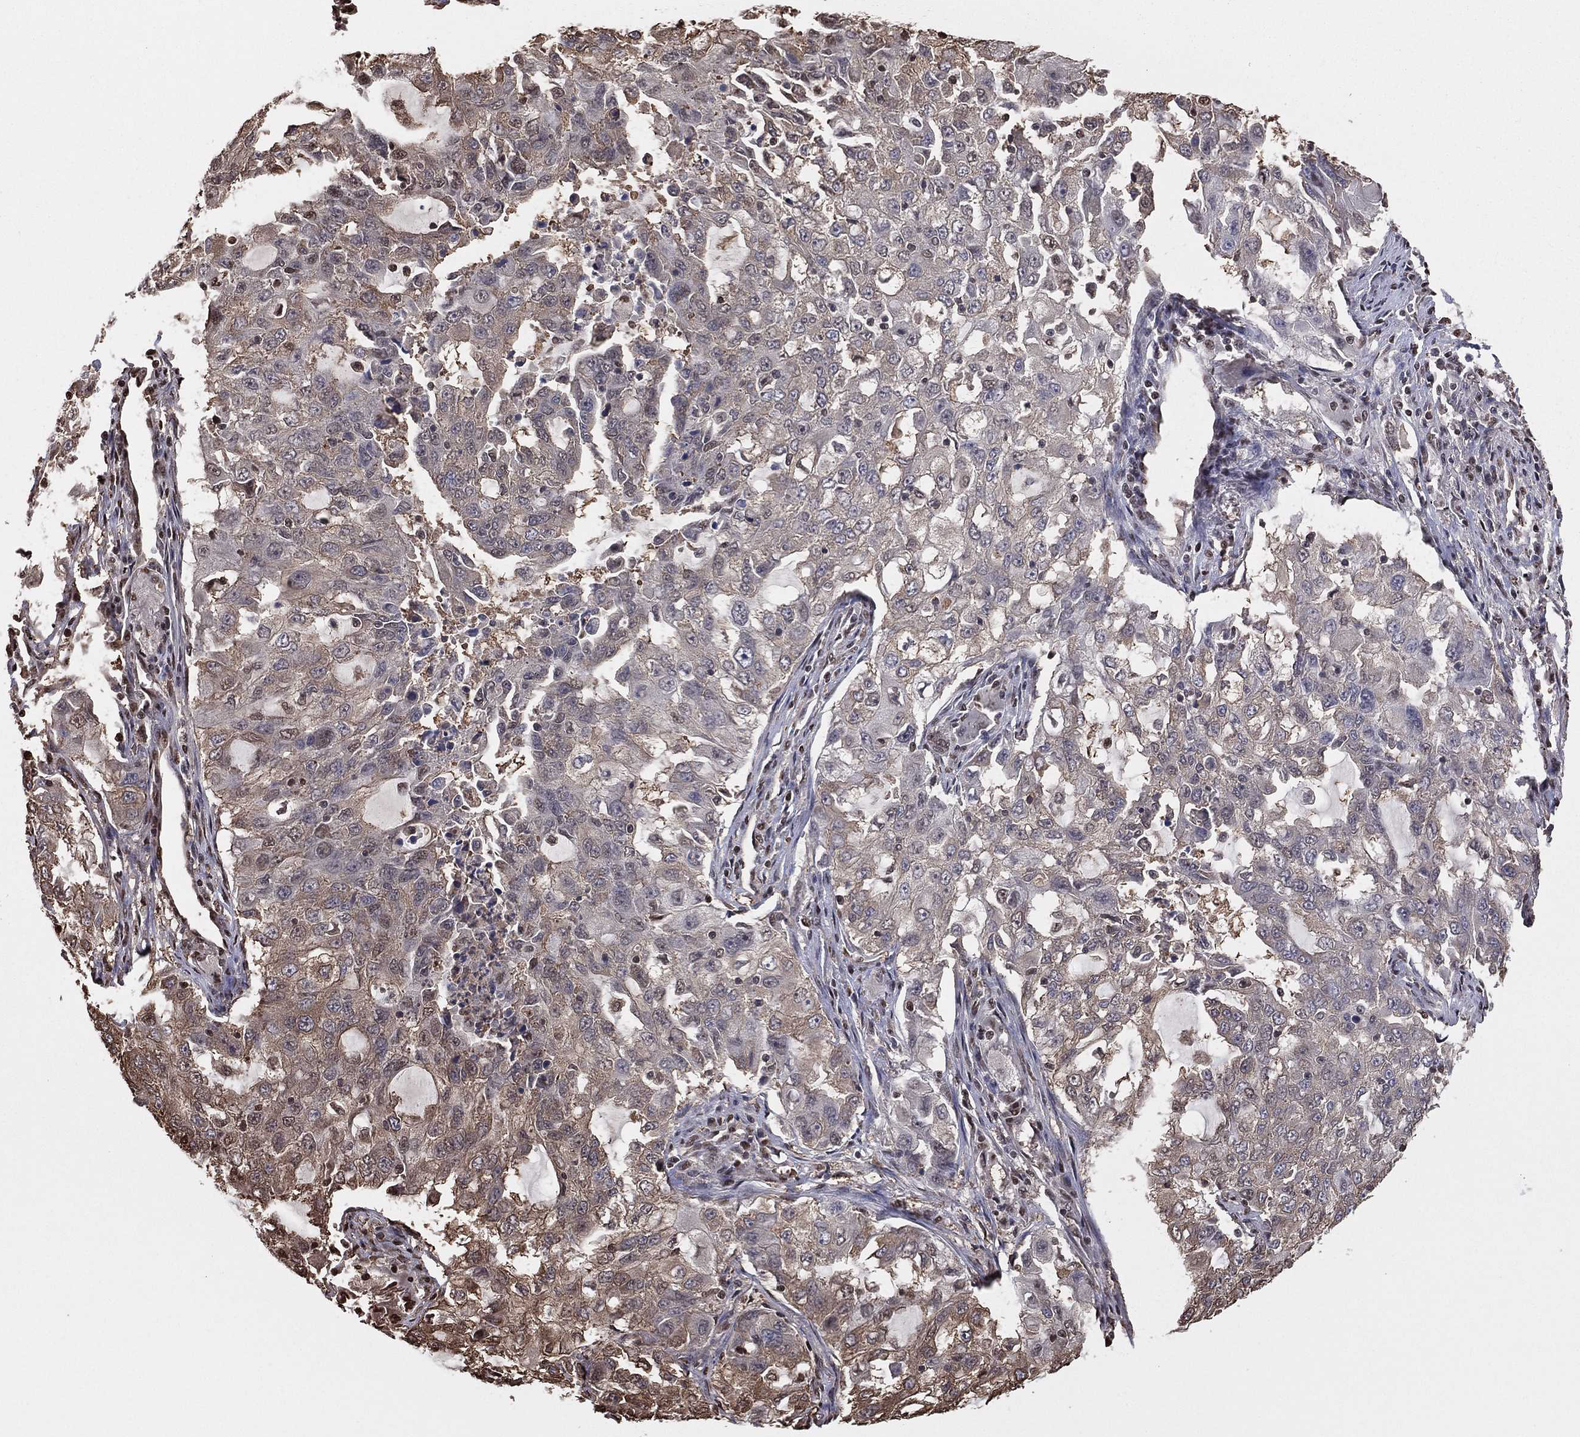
{"staining": {"intensity": "weak", "quantity": "<25%", "location": "cytoplasmic/membranous,nuclear"}, "tissue": "lung cancer", "cell_type": "Tumor cells", "image_type": "cancer", "snomed": [{"axis": "morphology", "description": "Adenocarcinoma, NOS"}, {"axis": "topography", "description": "Lung"}], "caption": "This is a micrograph of immunohistochemistry staining of lung adenocarcinoma, which shows no expression in tumor cells.", "gene": "GAPDH", "patient": {"sex": "female", "age": 61}}